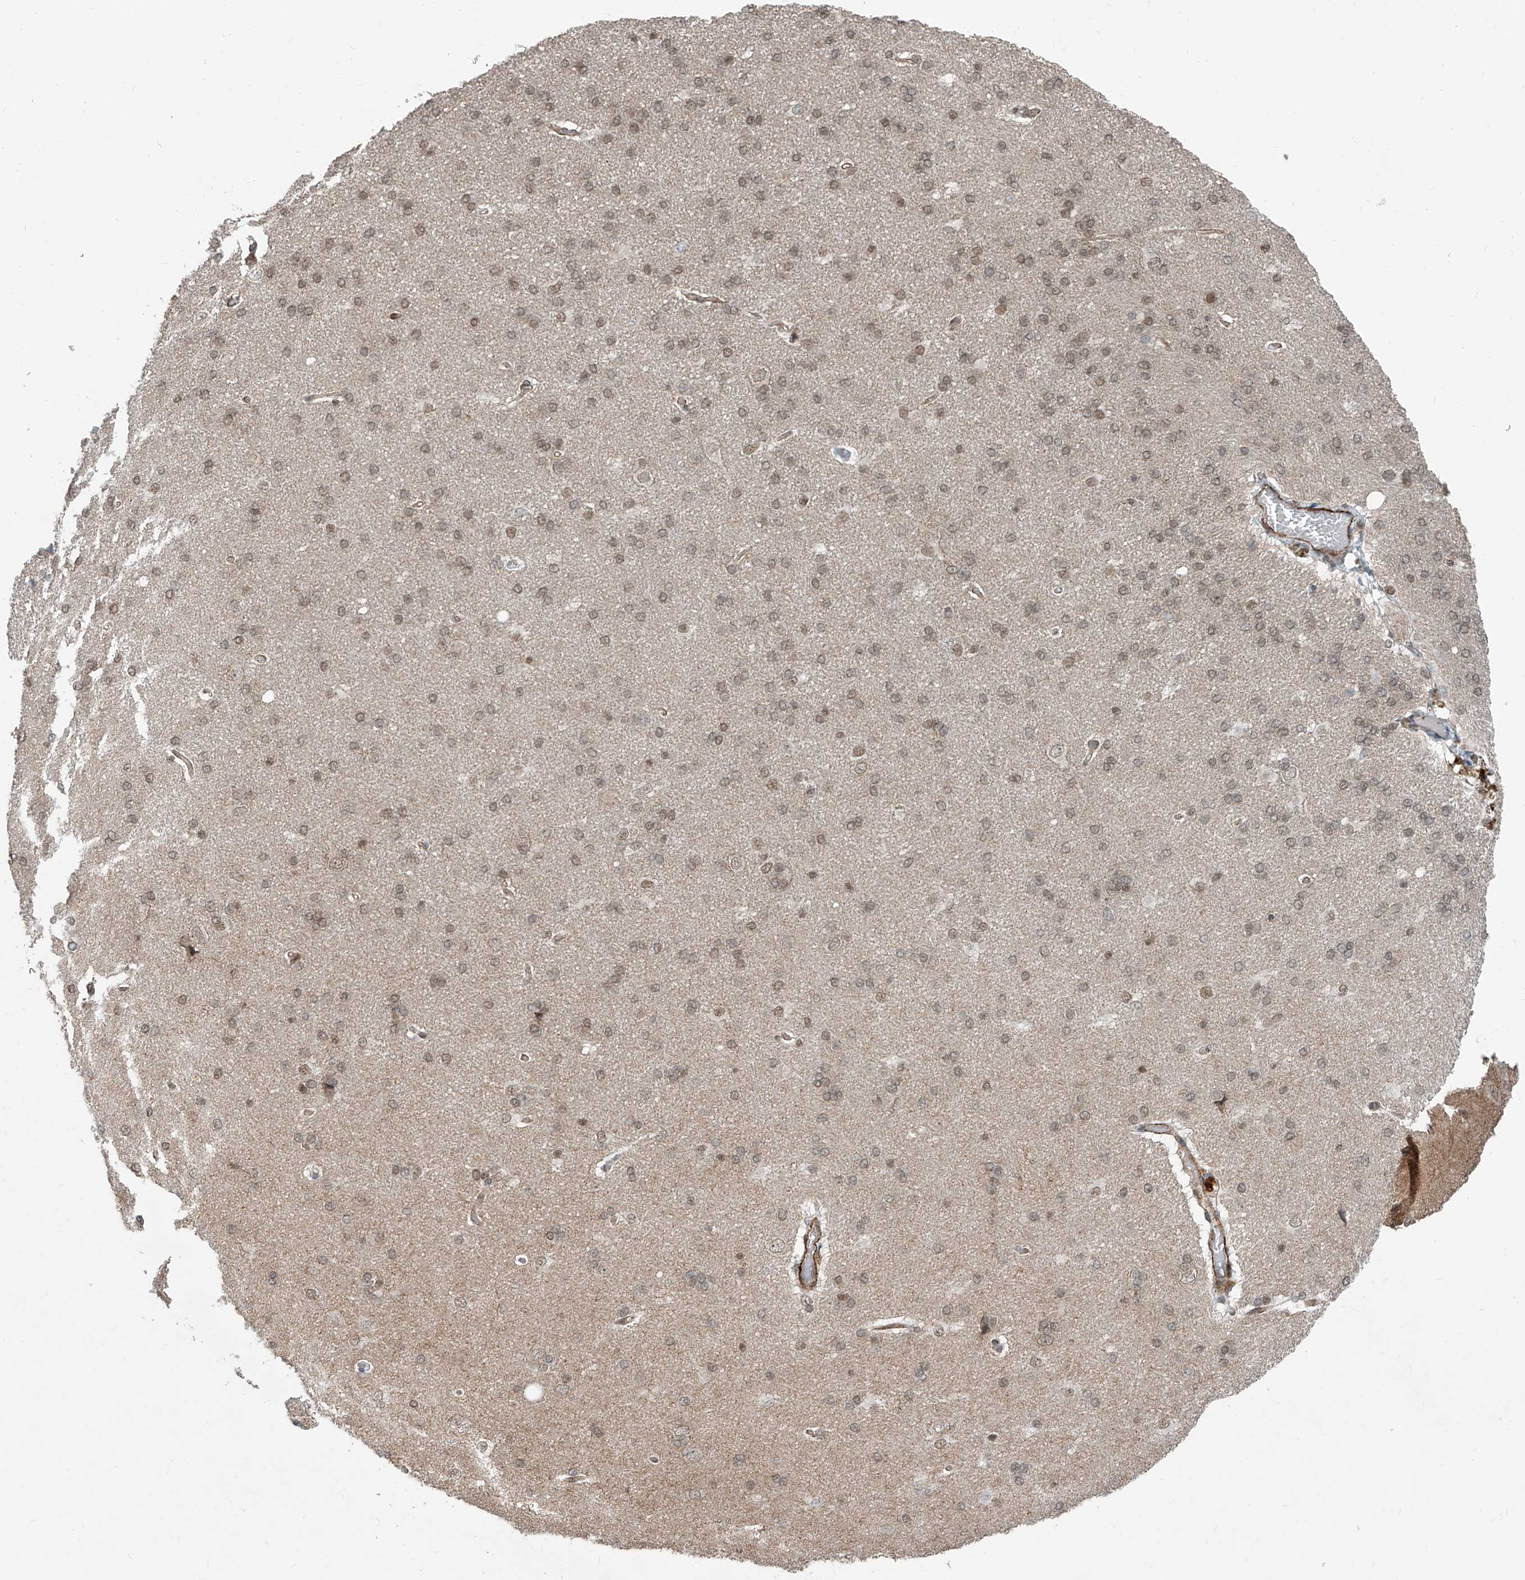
{"staining": {"intensity": "moderate", "quantity": ">75%", "location": "cytoplasmic/membranous"}, "tissue": "cerebral cortex", "cell_type": "Endothelial cells", "image_type": "normal", "snomed": [{"axis": "morphology", "description": "Normal tissue, NOS"}, {"axis": "topography", "description": "Cerebral cortex"}], "caption": "IHC staining of normal cerebral cortex, which shows medium levels of moderate cytoplasmic/membranous positivity in about >75% of endothelial cells indicating moderate cytoplasmic/membranous protein expression. The staining was performed using DAB (3,3'-diaminobenzidine) (brown) for protein detection and nuclei were counterstained in hematoxylin (blue).", "gene": "SDE2", "patient": {"sex": "male", "age": 62}}